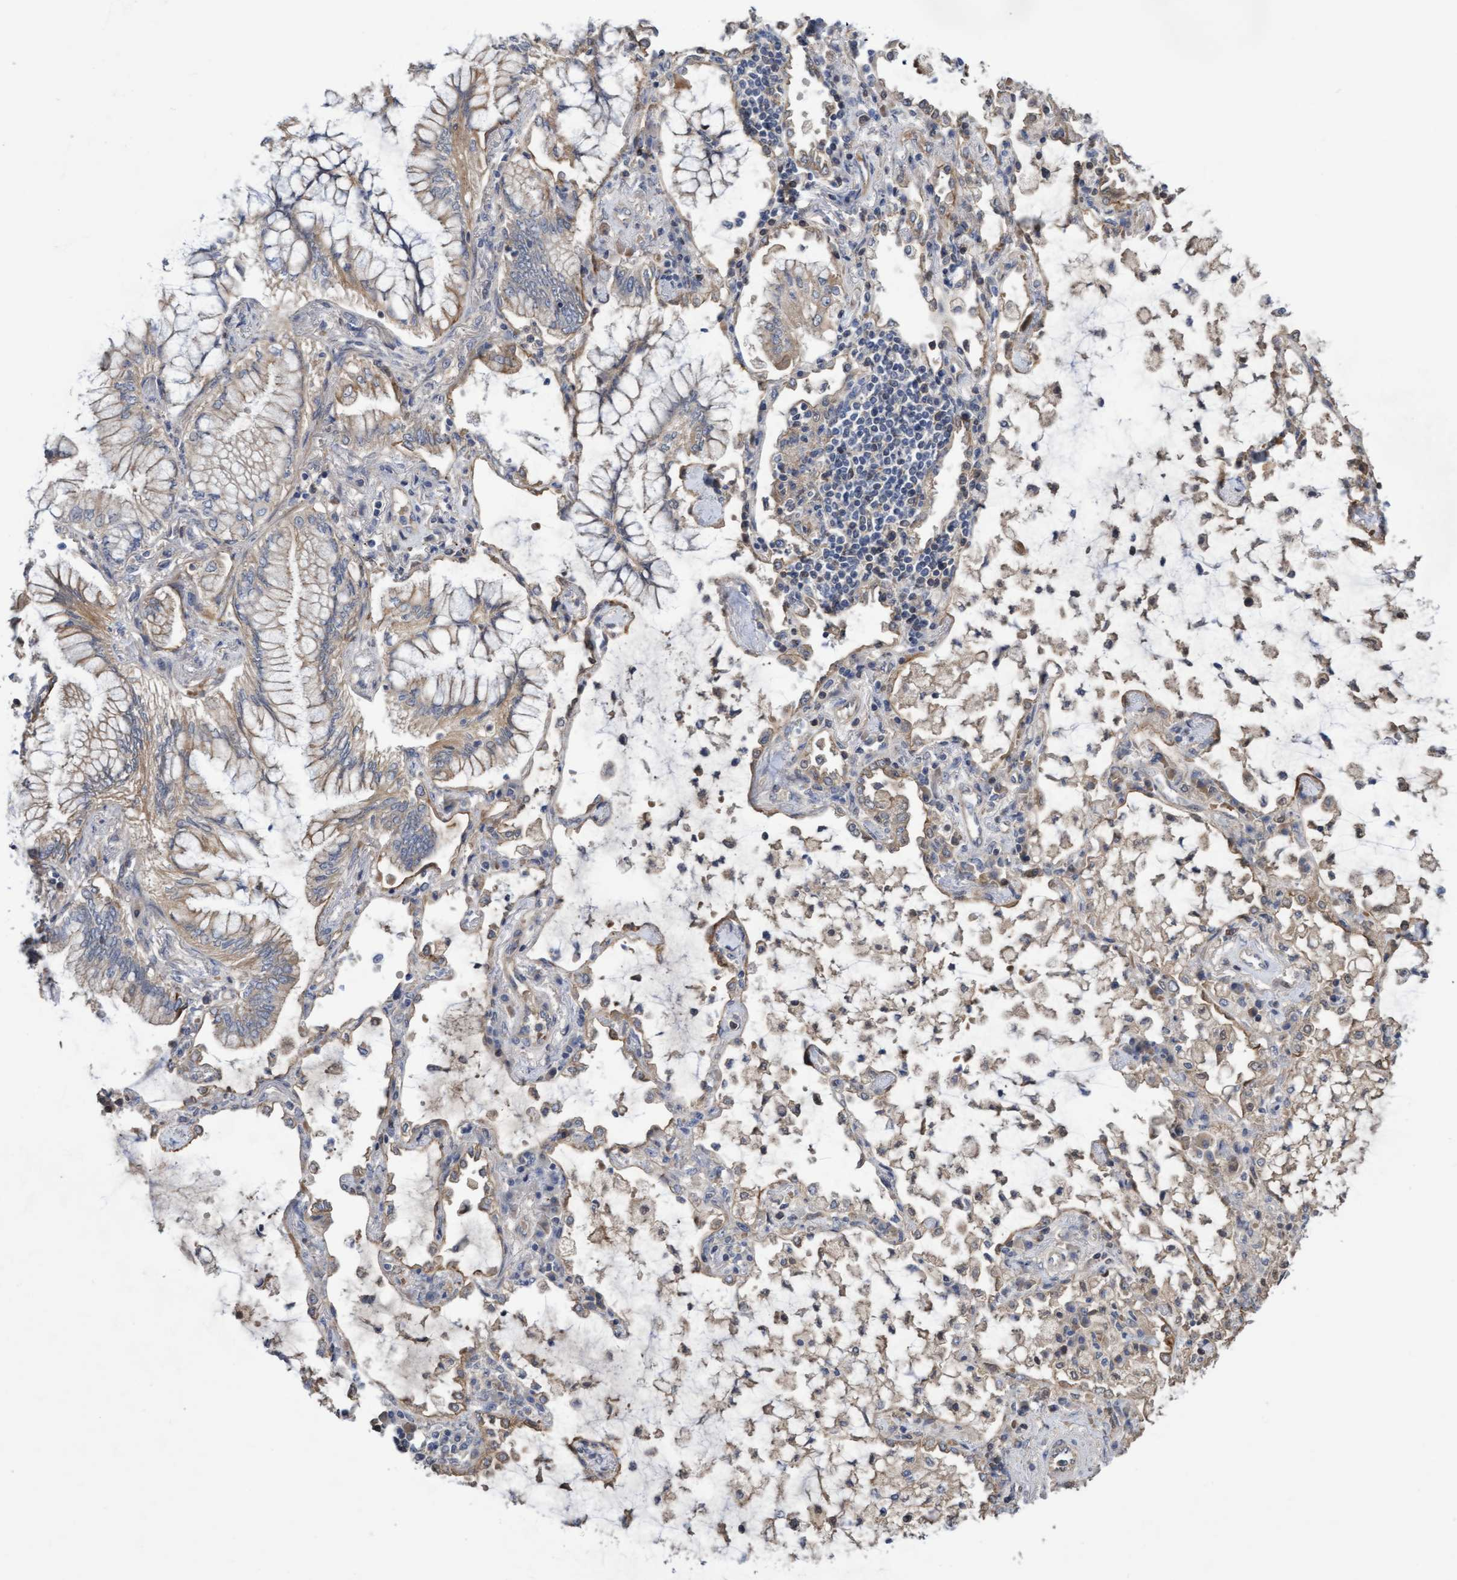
{"staining": {"intensity": "weak", "quantity": ">75%", "location": "cytoplasmic/membranous"}, "tissue": "lung cancer", "cell_type": "Tumor cells", "image_type": "cancer", "snomed": [{"axis": "morphology", "description": "Adenocarcinoma, NOS"}, {"axis": "topography", "description": "Lung"}], "caption": "High-power microscopy captured an IHC micrograph of lung cancer, revealing weak cytoplasmic/membranous expression in approximately >75% of tumor cells.", "gene": "COBL", "patient": {"sex": "female", "age": 70}}